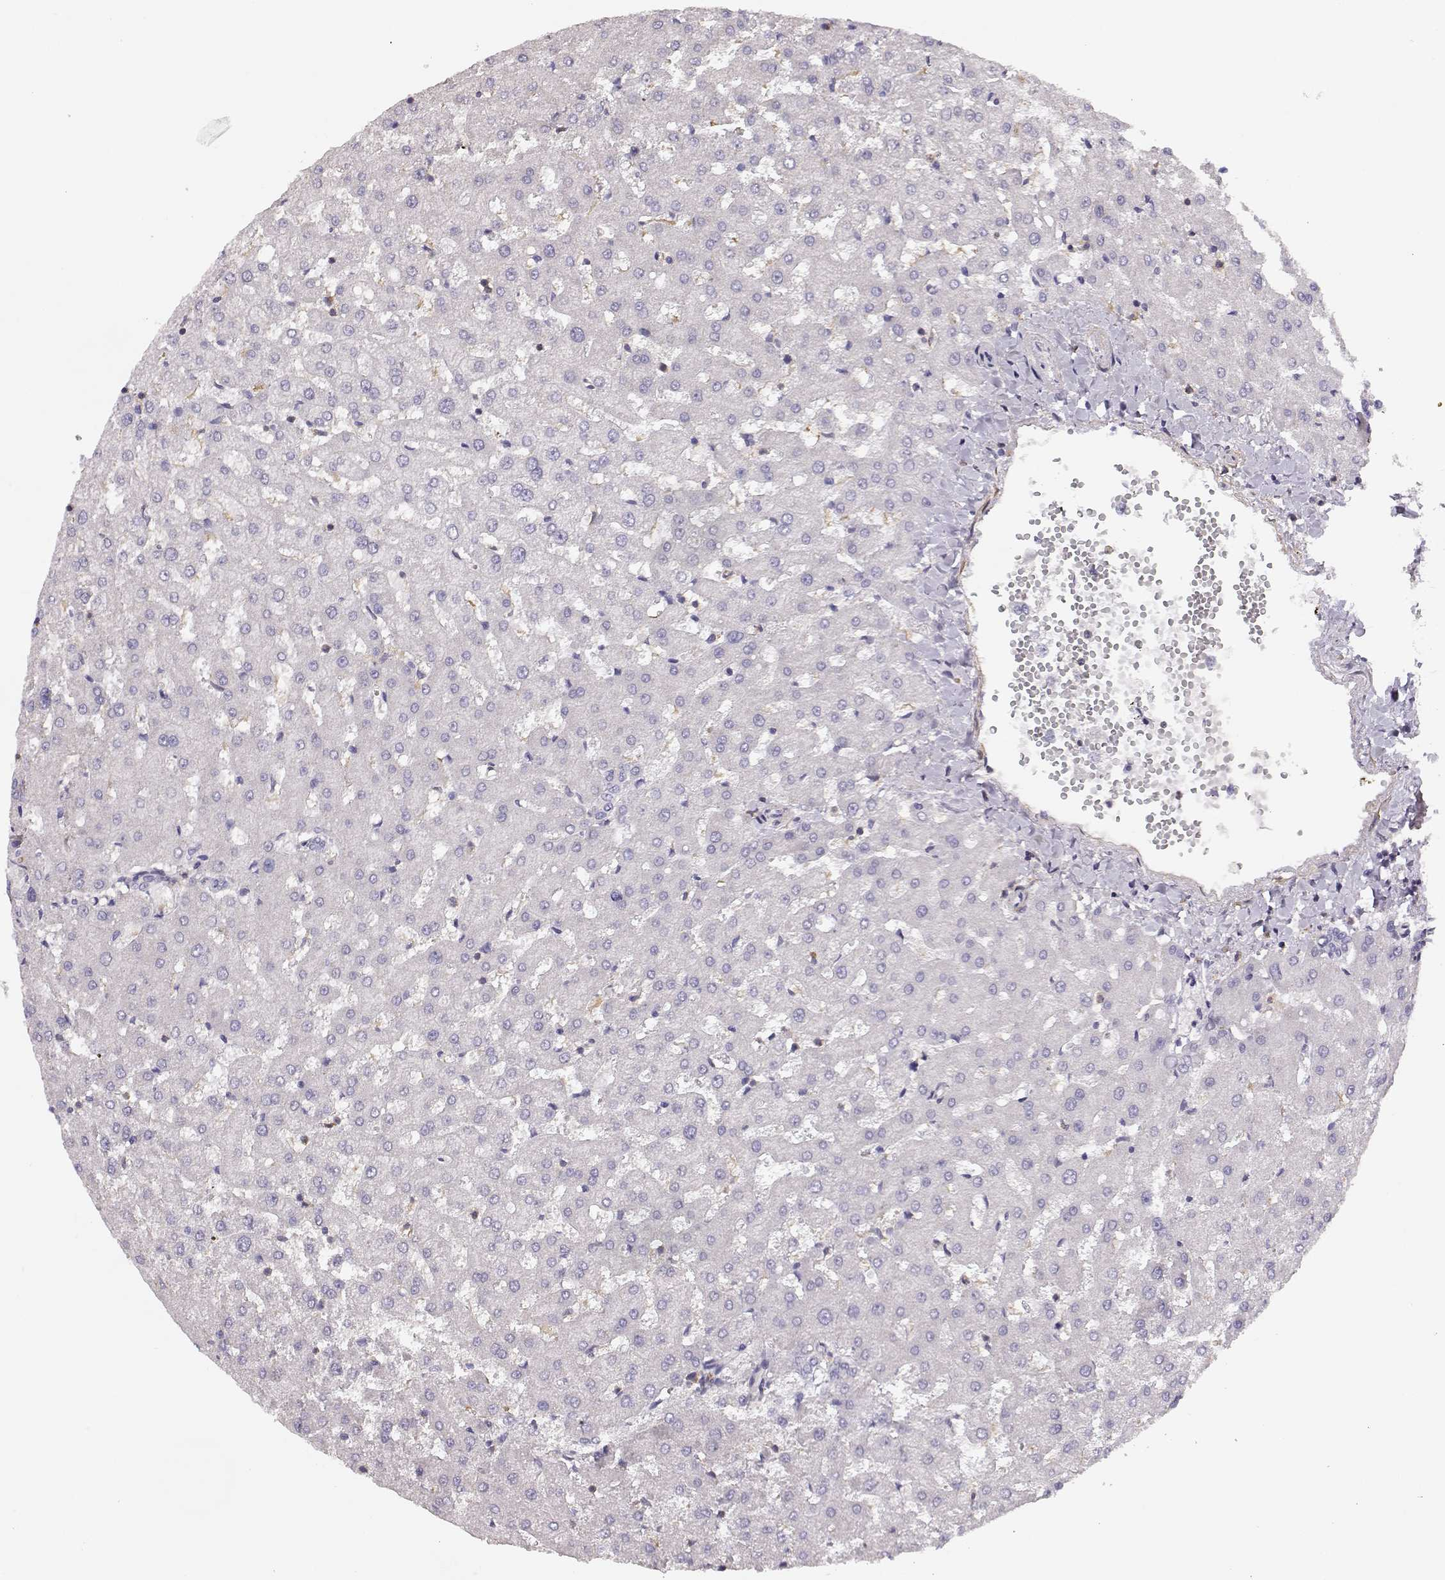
{"staining": {"intensity": "negative", "quantity": "none", "location": "none"}, "tissue": "liver", "cell_type": "Cholangiocytes", "image_type": "normal", "snomed": [{"axis": "morphology", "description": "Normal tissue, NOS"}, {"axis": "topography", "description": "Liver"}], "caption": "The photomicrograph shows no staining of cholangiocytes in benign liver.", "gene": "DAPL1", "patient": {"sex": "female", "age": 50}}